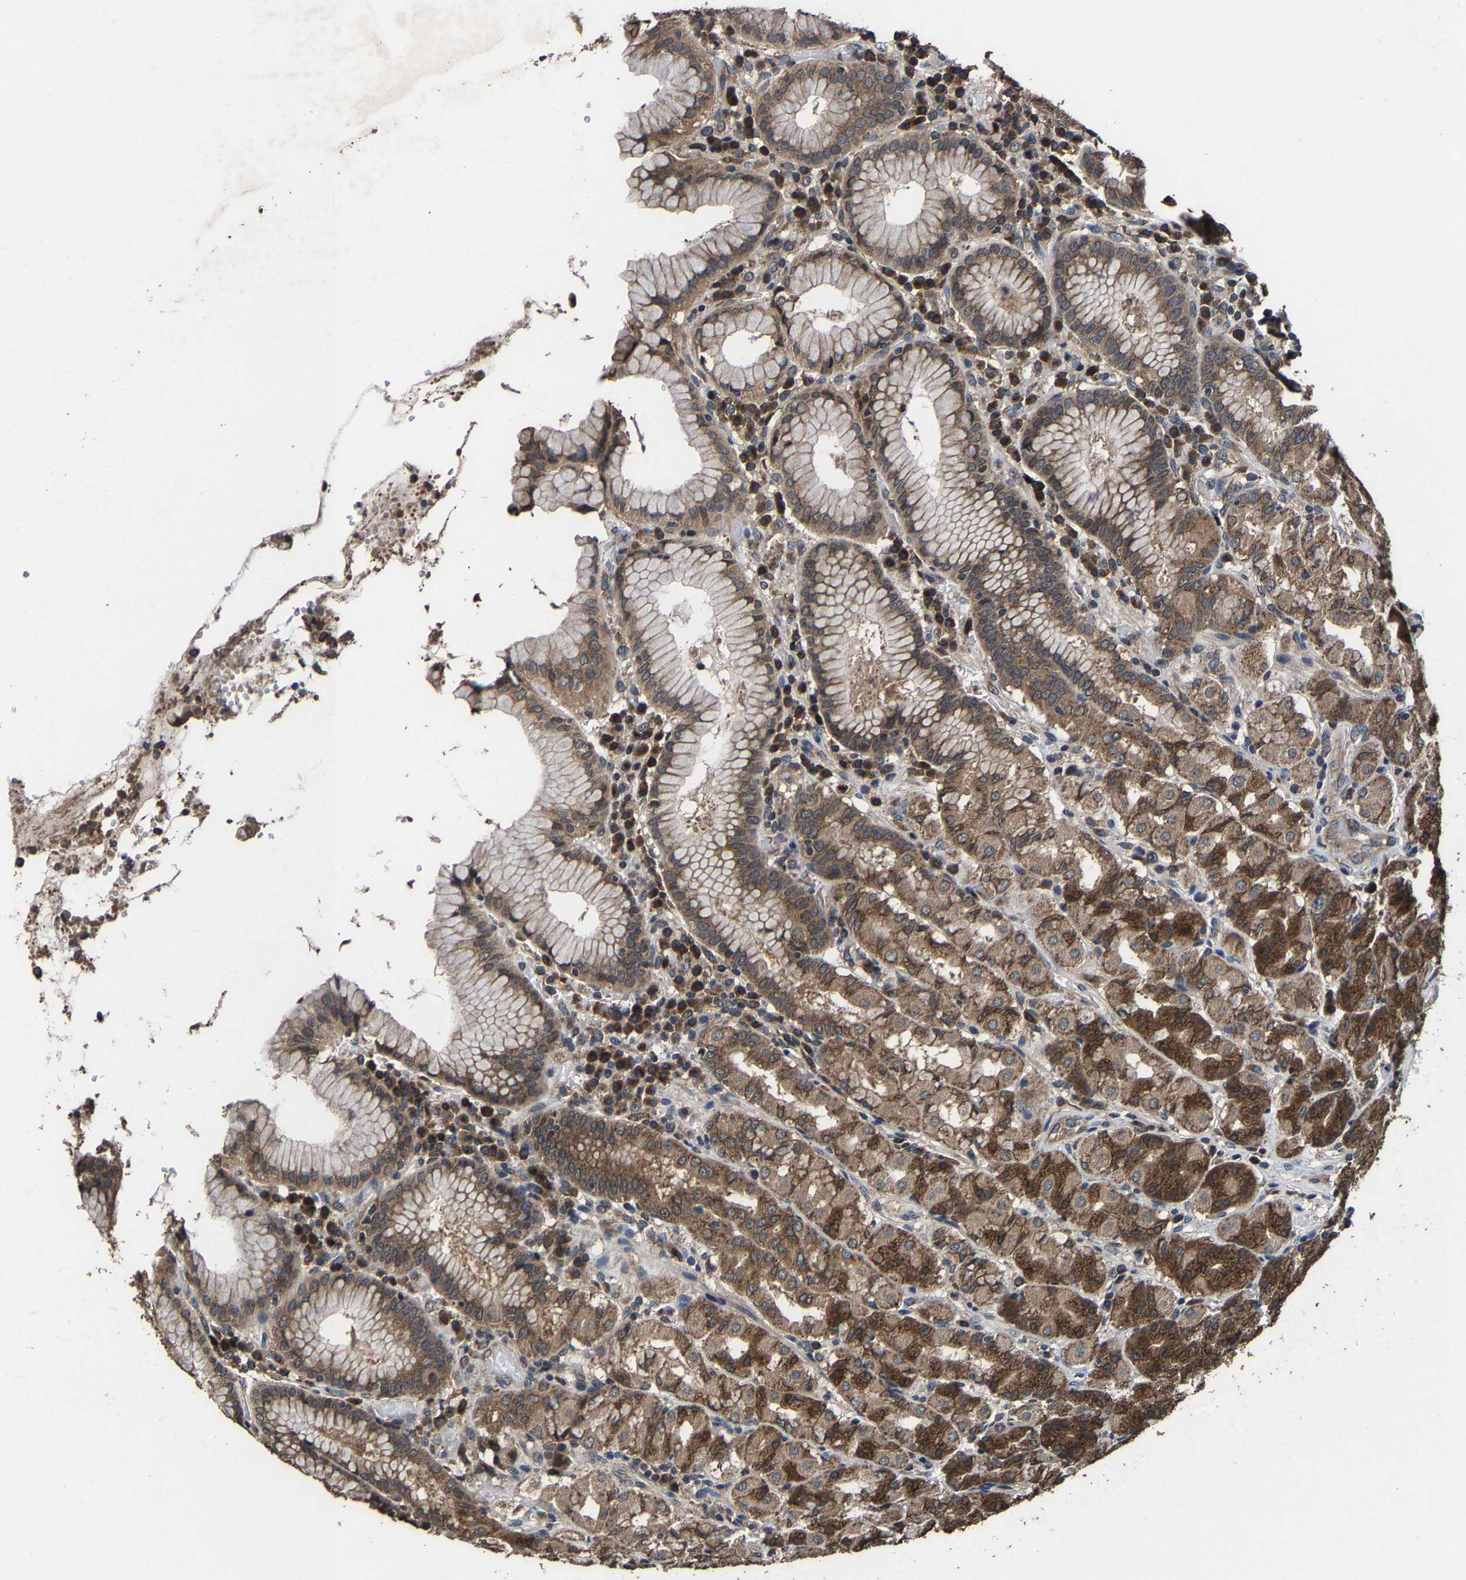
{"staining": {"intensity": "moderate", "quantity": ">75%", "location": "cytoplasmic/membranous"}, "tissue": "stomach", "cell_type": "Glandular cells", "image_type": "normal", "snomed": [{"axis": "morphology", "description": "Normal tissue, NOS"}, {"axis": "topography", "description": "Stomach"}, {"axis": "topography", "description": "Stomach, lower"}], "caption": "DAB immunohistochemical staining of normal stomach shows moderate cytoplasmic/membranous protein positivity in about >75% of glandular cells. The staining was performed using DAB, with brown indicating positive protein expression. Nuclei are stained blue with hematoxylin.", "gene": "EBAG9", "patient": {"sex": "female", "age": 56}}